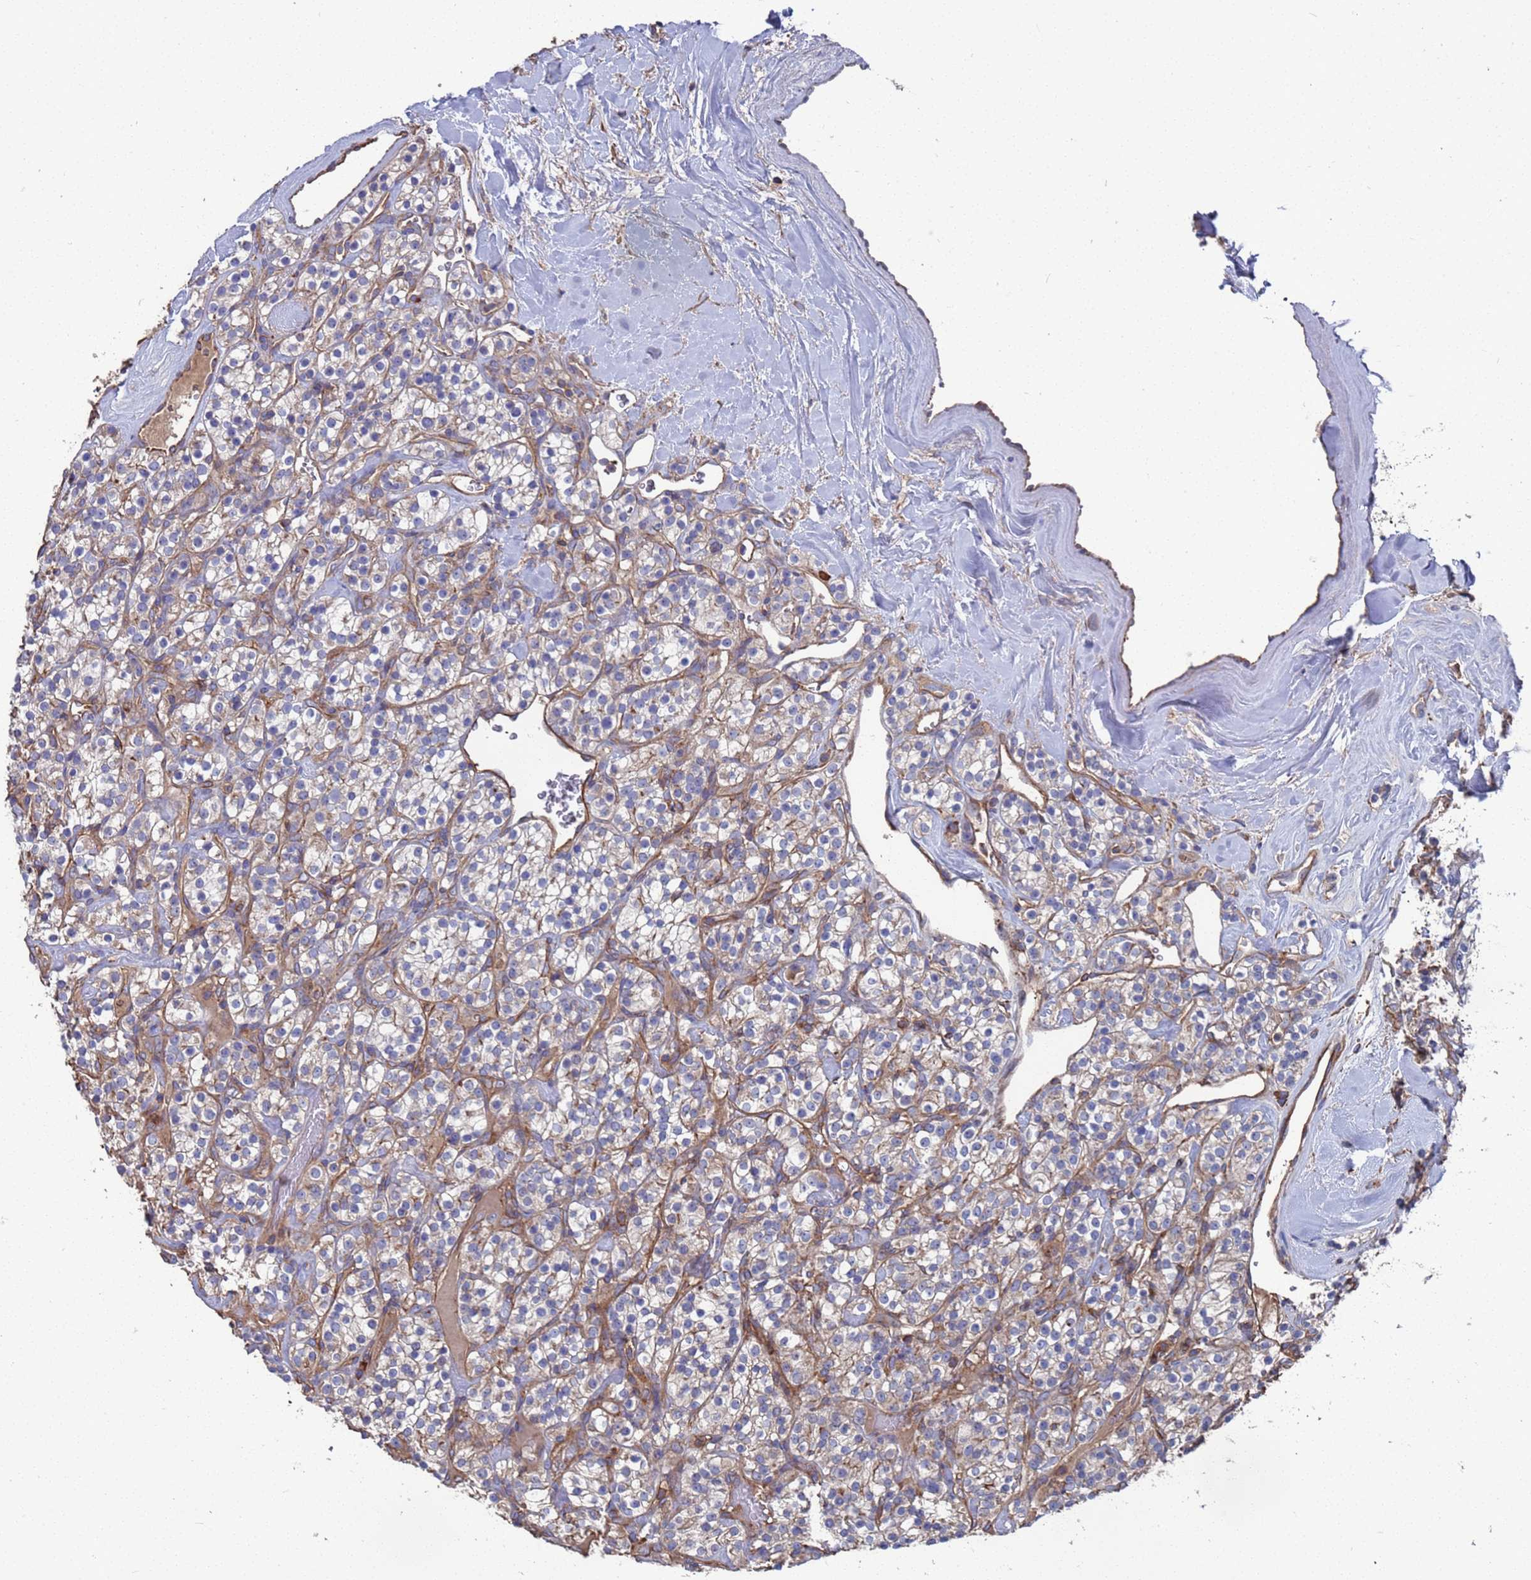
{"staining": {"intensity": "weak", "quantity": "<25%", "location": "cytoplasmic/membranous"}, "tissue": "renal cancer", "cell_type": "Tumor cells", "image_type": "cancer", "snomed": [{"axis": "morphology", "description": "Adenocarcinoma, NOS"}, {"axis": "topography", "description": "Kidney"}], "caption": "IHC of human renal adenocarcinoma reveals no staining in tumor cells. The staining was performed using DAB (3,3'-diaminobenzidine) to visualize the protein expression in brown, while the nuclei were stained in blue with hematoxylin (Magnification: 20x).", "gene": "PYCR1", "patient": {"sex": "male", "age": 77}}